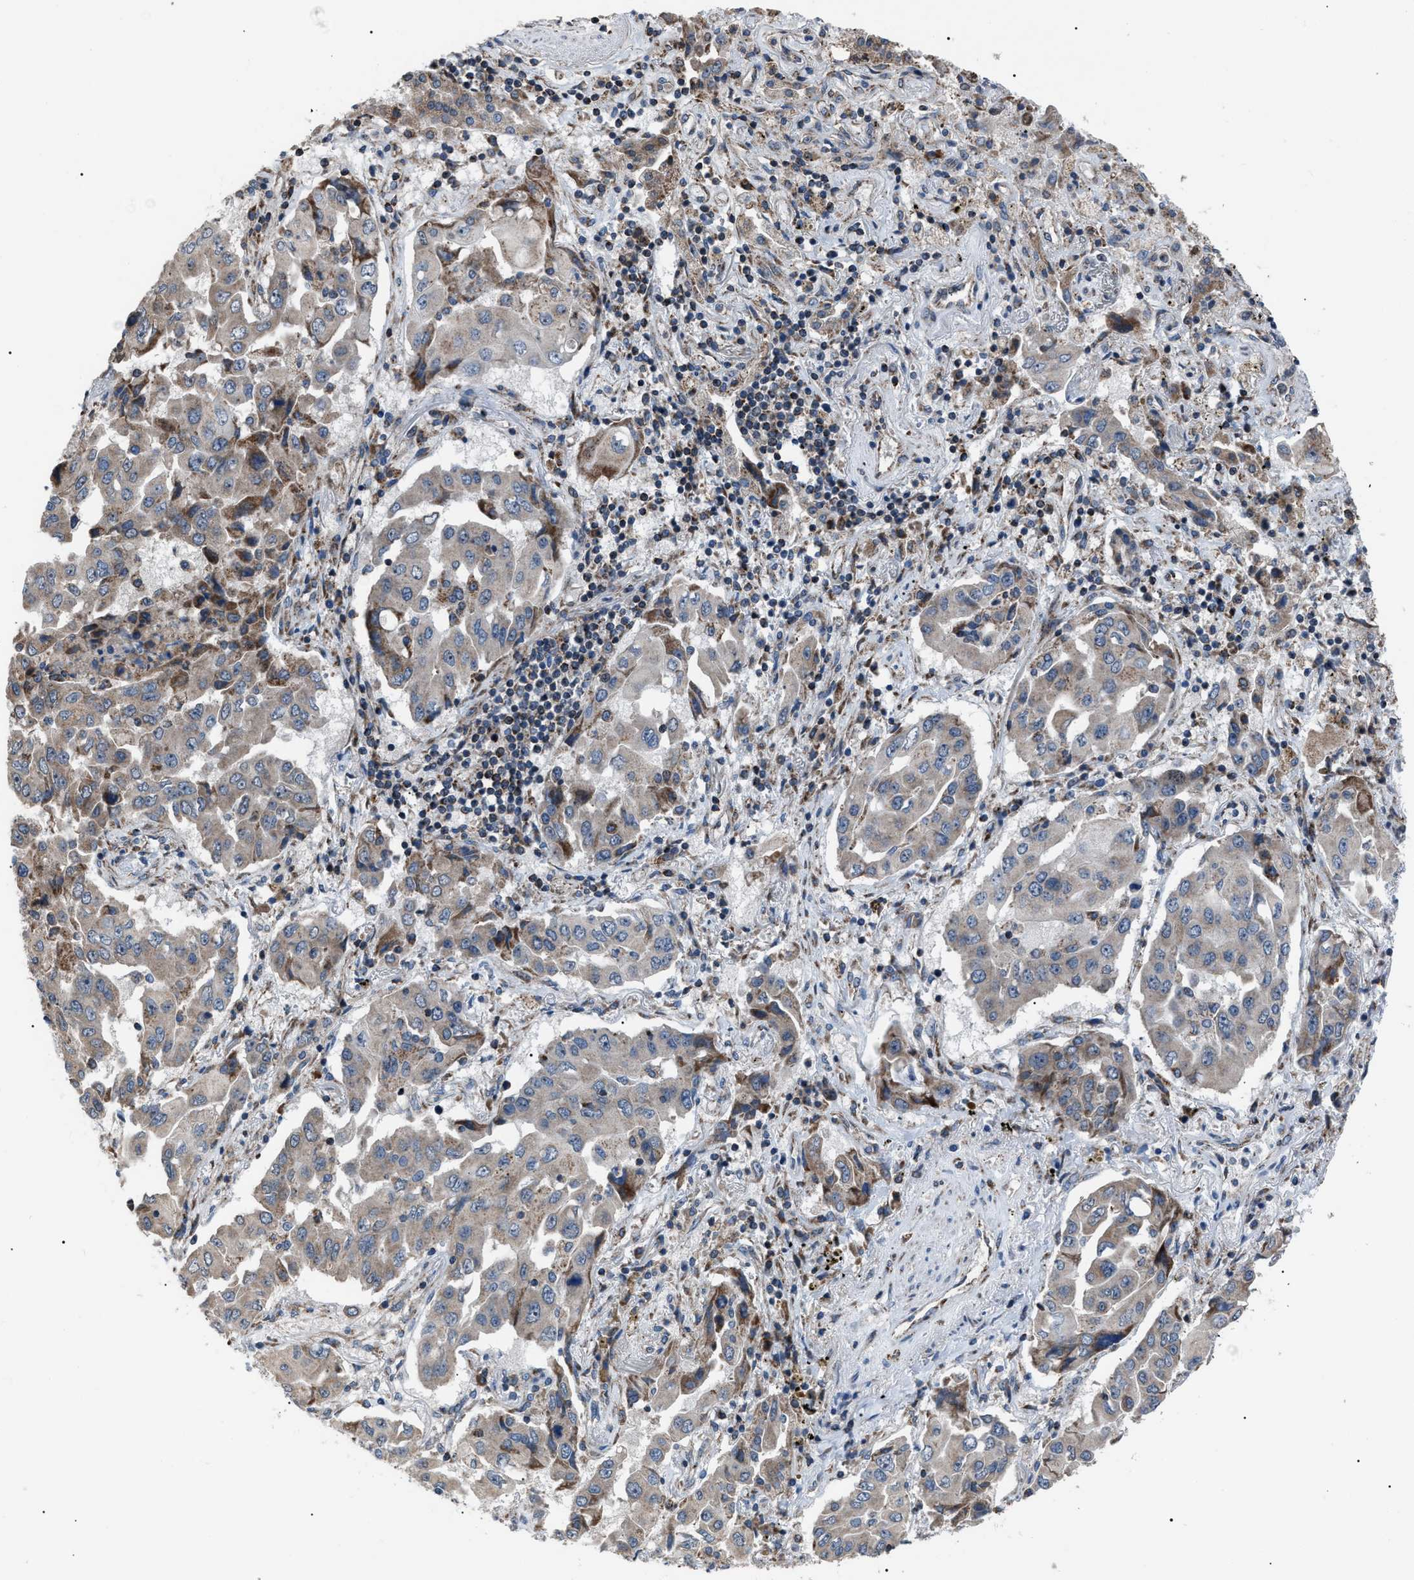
{"staining": {"intensity": "weak", "quantity": ">75%", "location": "cytoplasmic/membranous"}, "tissue": "lung cancer", "cell_type": "Tumor cells", "image_type": "cancer", "snomed": [{"axis": "morphology", "description": "Adenocarcinoma, NOS"}, {"axis": "topography", "description": "Lung"}], "caption": "An image of lung cancer (adenocarcinoma) stained for a protein displays weak cytoplasmic/membranous brown staining in tumor cells. The staining is performed using DAB (3,3'-diaminobenzidine) brown chromogen to label protein expression. The nuclei are counter-stained blue using hematoxylin.", "gene": "AGO2", "patient": {"sex": "female", "age": 65}}